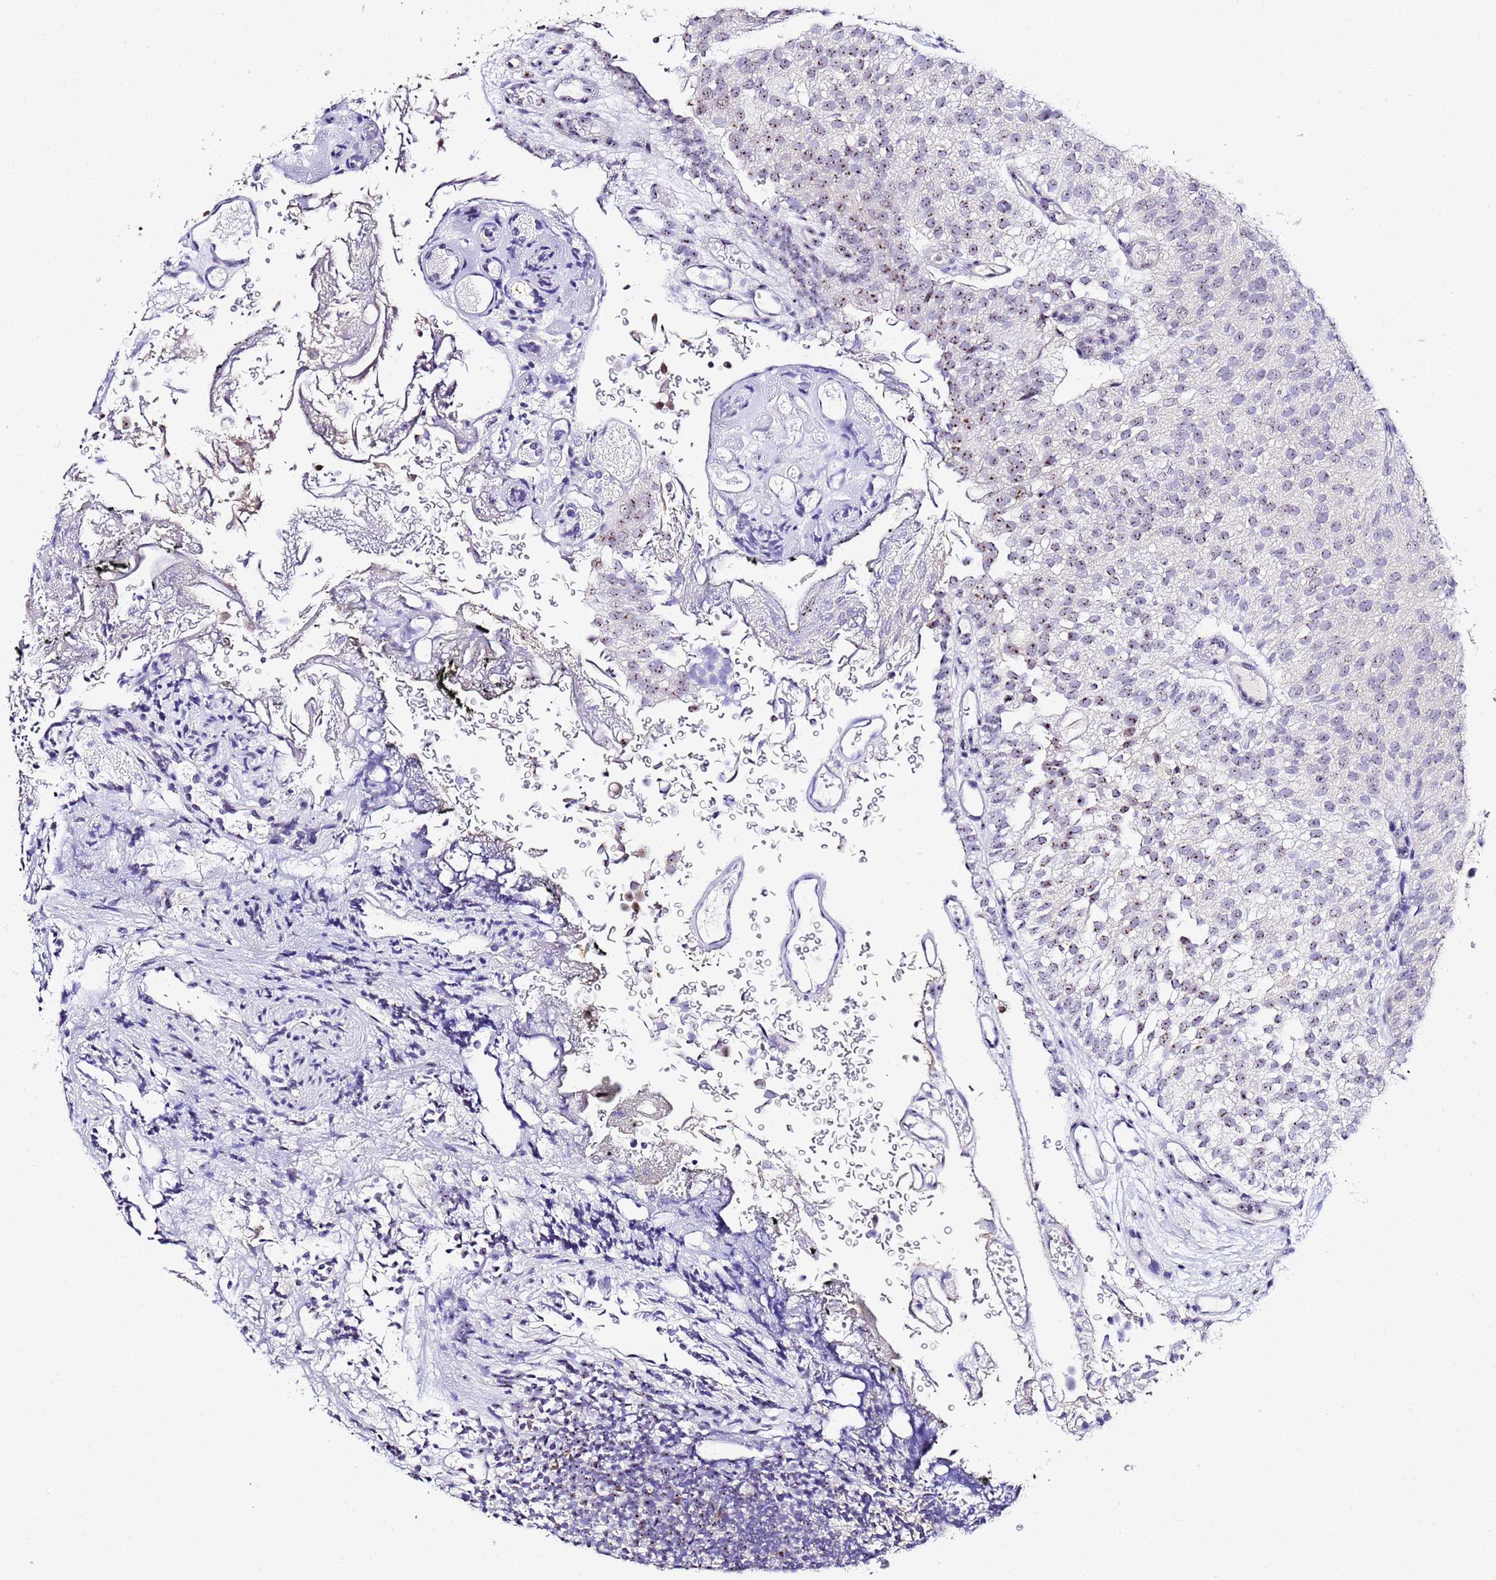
{"staining": {"intensity": "moderate", "quantity": "<25%", "location": "nuclear"}, "tissue": "urothelial cancer", "cell_type": "Tumor cells", "image_type": "cancer", "snomed": [{"axis": "morphology", "description": "Urothelial carcinoma, Low grade"}, {"axis": "topography", "description": "Urinary bladder"}], "caption": "Protein analysis of low-grade urothelial carcinoma tissue shows moderate nuclear expression in about <25% of tumor cells.", "gene": "ACTL6B", "patient": {"sex": "male", "age": 78}}